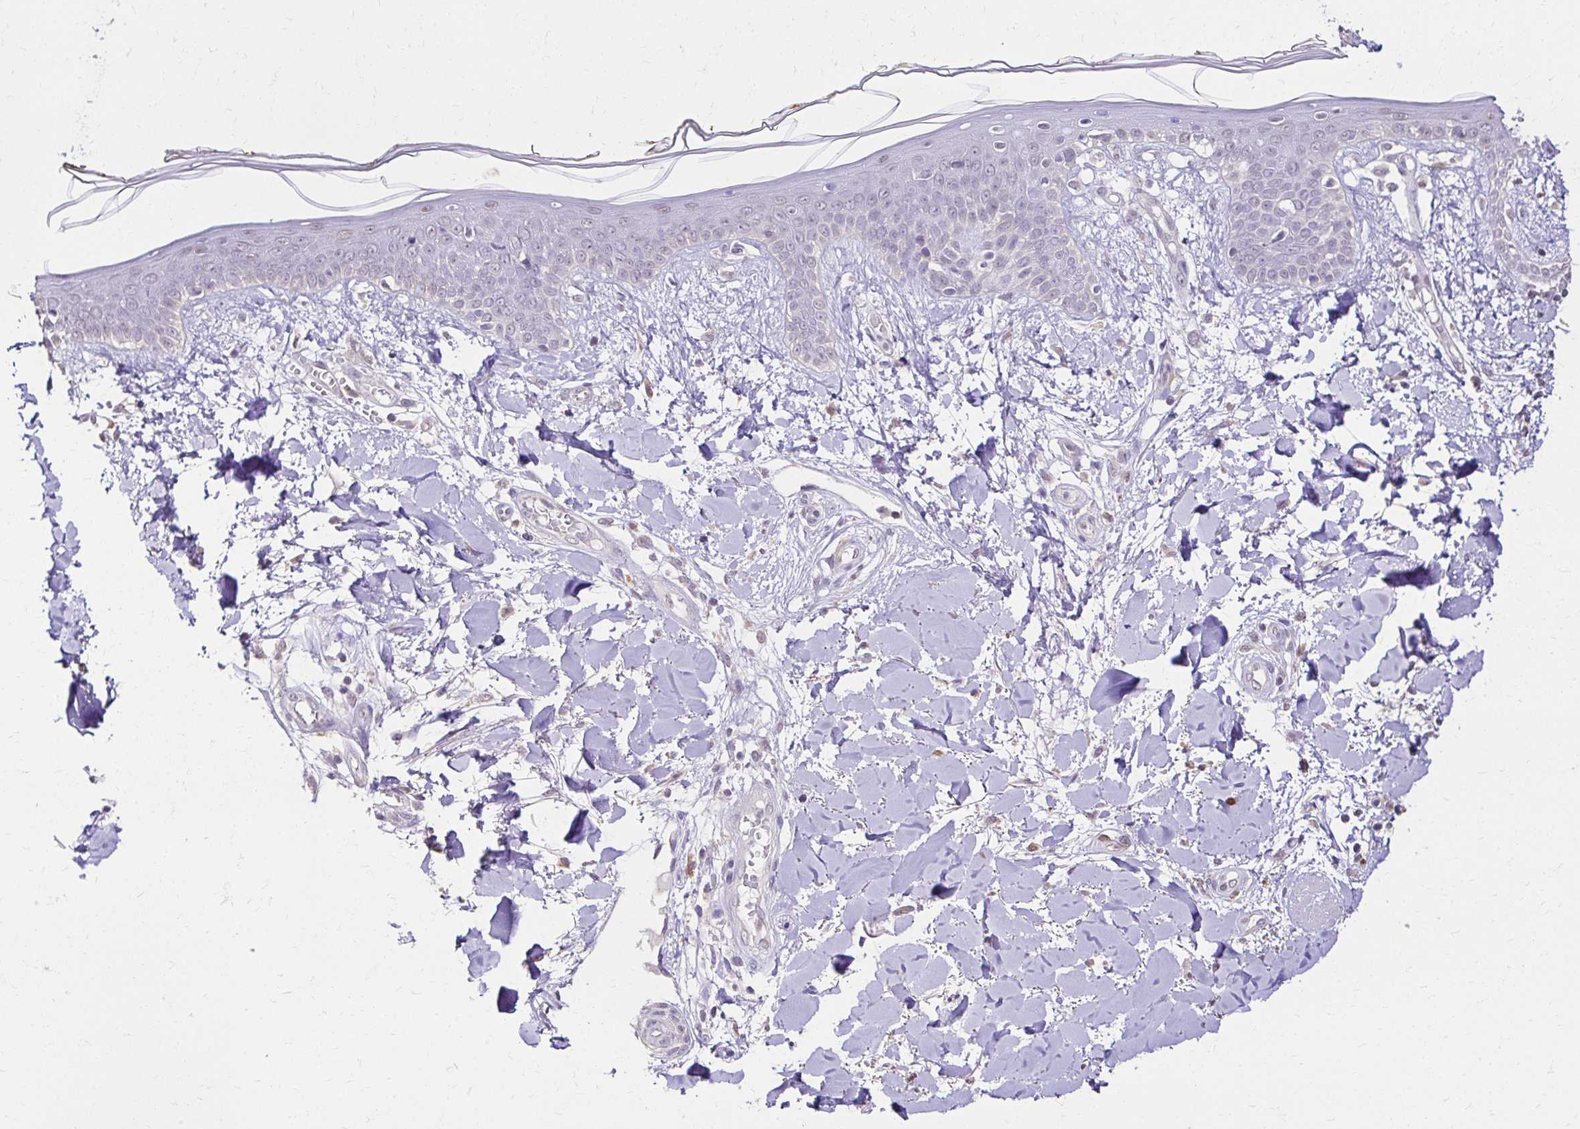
{"staining": {"intensity": "moderate", "quantity": "<25%", "location": "cytoplasmic/membranous"}, "tissue": "skin", "cell_type": "Fibroblasts", "image_type": "normal", "snomed": [{"axis": "morphology", "description": "Normal tissue, NOS"}, {"axis": "topography", "description": "Skin"}], "caption": "An immunohistochemistry (IHC) histopathology image of benign tissue is shown. Protein staining in brown highlights moderate cytoplasmic/membranous positivity in skin within fibroblasts. (brown staining indicates protein expression, while blue staining denotes nuclei).", "gene": "KIAA1210", "patient": {"sex": "female", "age": 34}}